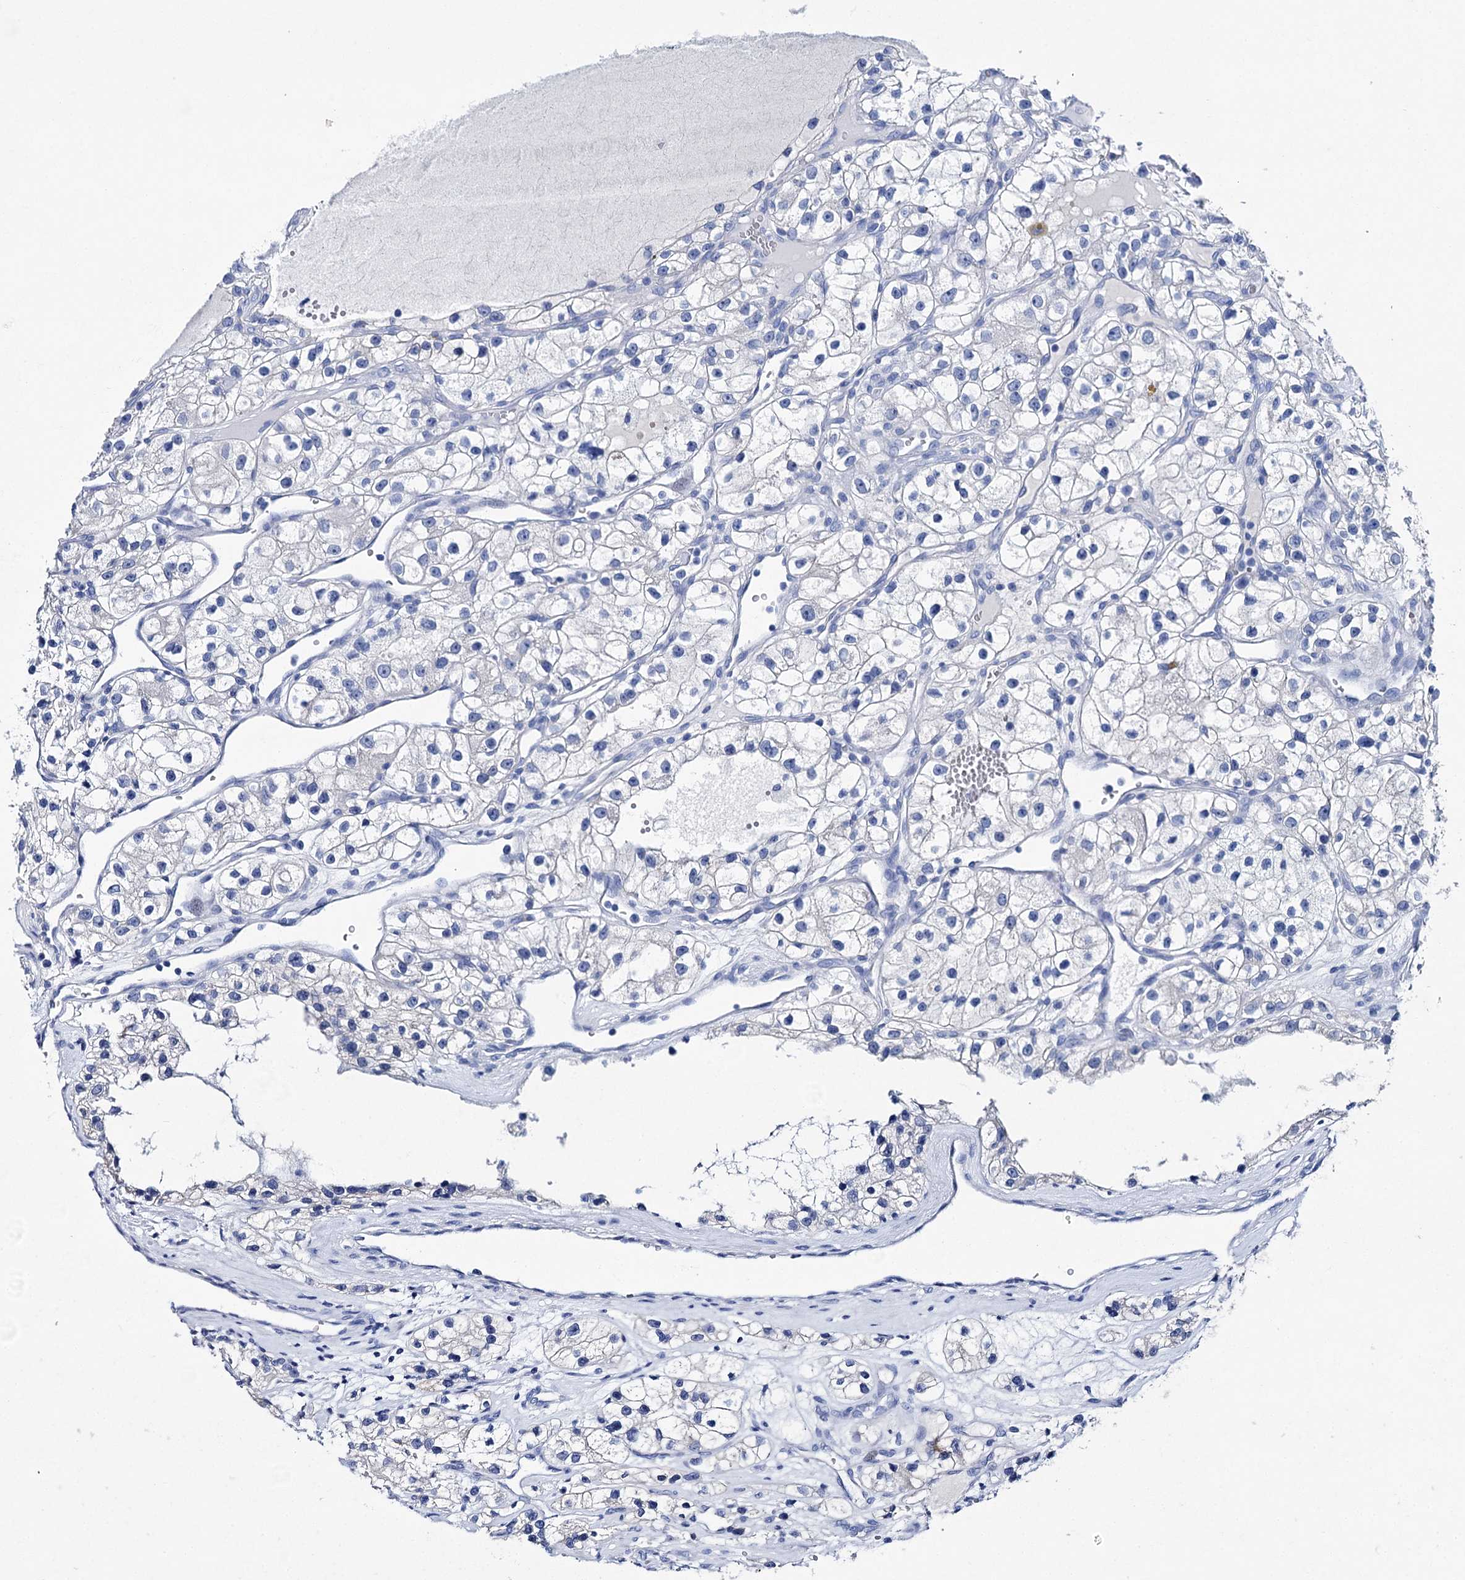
{"staining": {"intensity": "negative", "quantity": "none", "location": "none"}, "tissue": "renal cancer", "cell_type": "Tumor cells", "image_type": "cancer", "snomed": [{"axis": "morphology", "description": "Adenocarcinoma, NOS"}, {"axis": "topography", "description": "Kidney"}], "caption": "IHC of human renal cancer reveals no staining in tumor cells. The staining is performed using DAB (3,3'-diaminobenzidine) brown chromogen with nuclei counter-stained in using hematoxylin.", "gene": "BRINP1", "patient": {"sex": "female", "age": 57}}